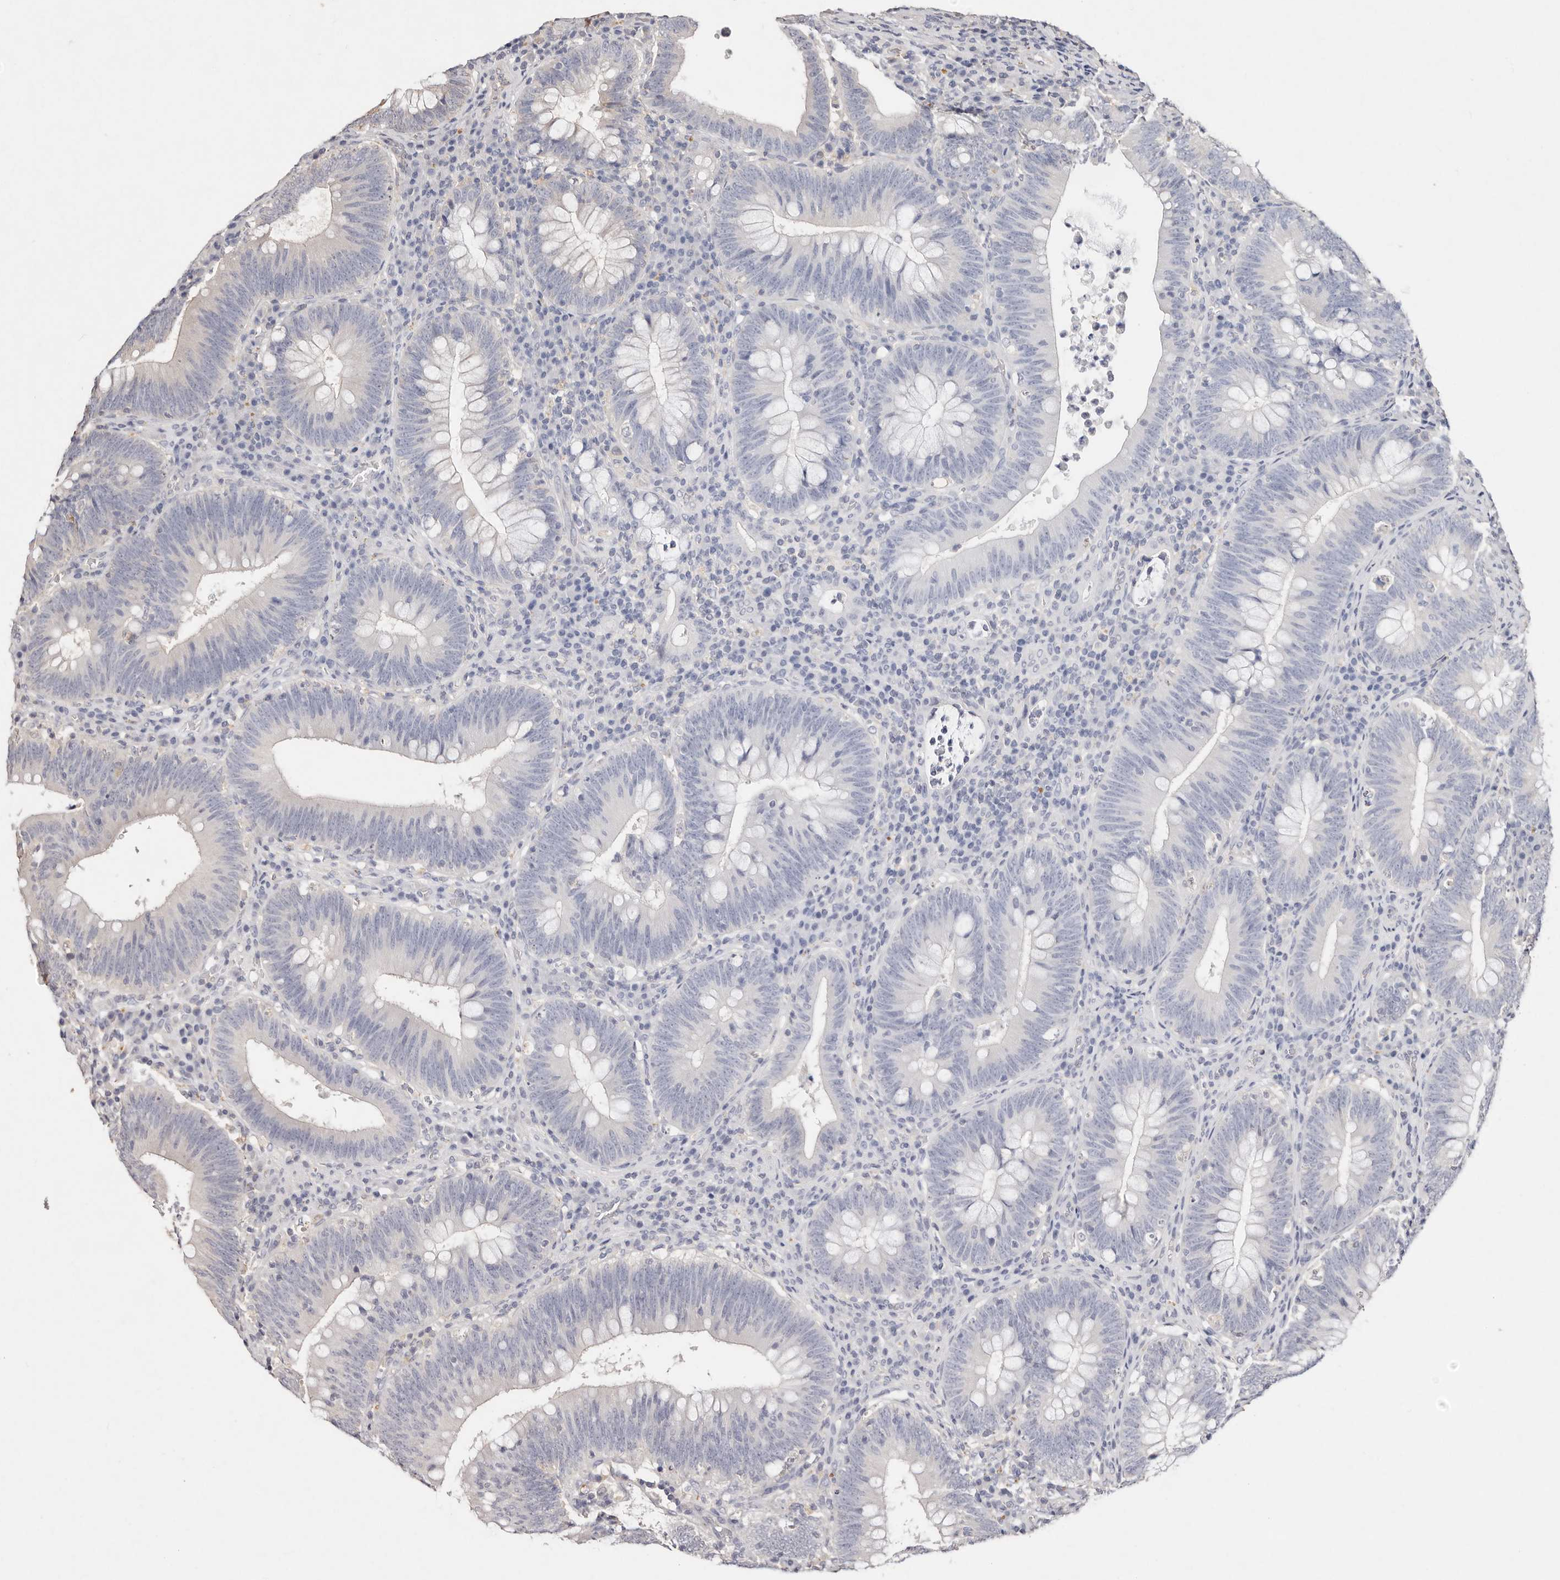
{"staining": {"intensity": "negative", "quantity": "none", "location": "none"}, "tissue": "colorectal cancer", "cell_type": "Tumor cells", "image_type": "cancer", "snomed": [{"axis": "morphology", "description": "Normal tissue, NOS"}, {"axis": "topography", "description": "Colon"}], "caption": "Human colorectal cancer stained for a protein using immunohistochemistry (IHC) exhibits no staining in tumor cells.", "gene": "THBS3", "patient": {"sex": "female", "age": 82}}